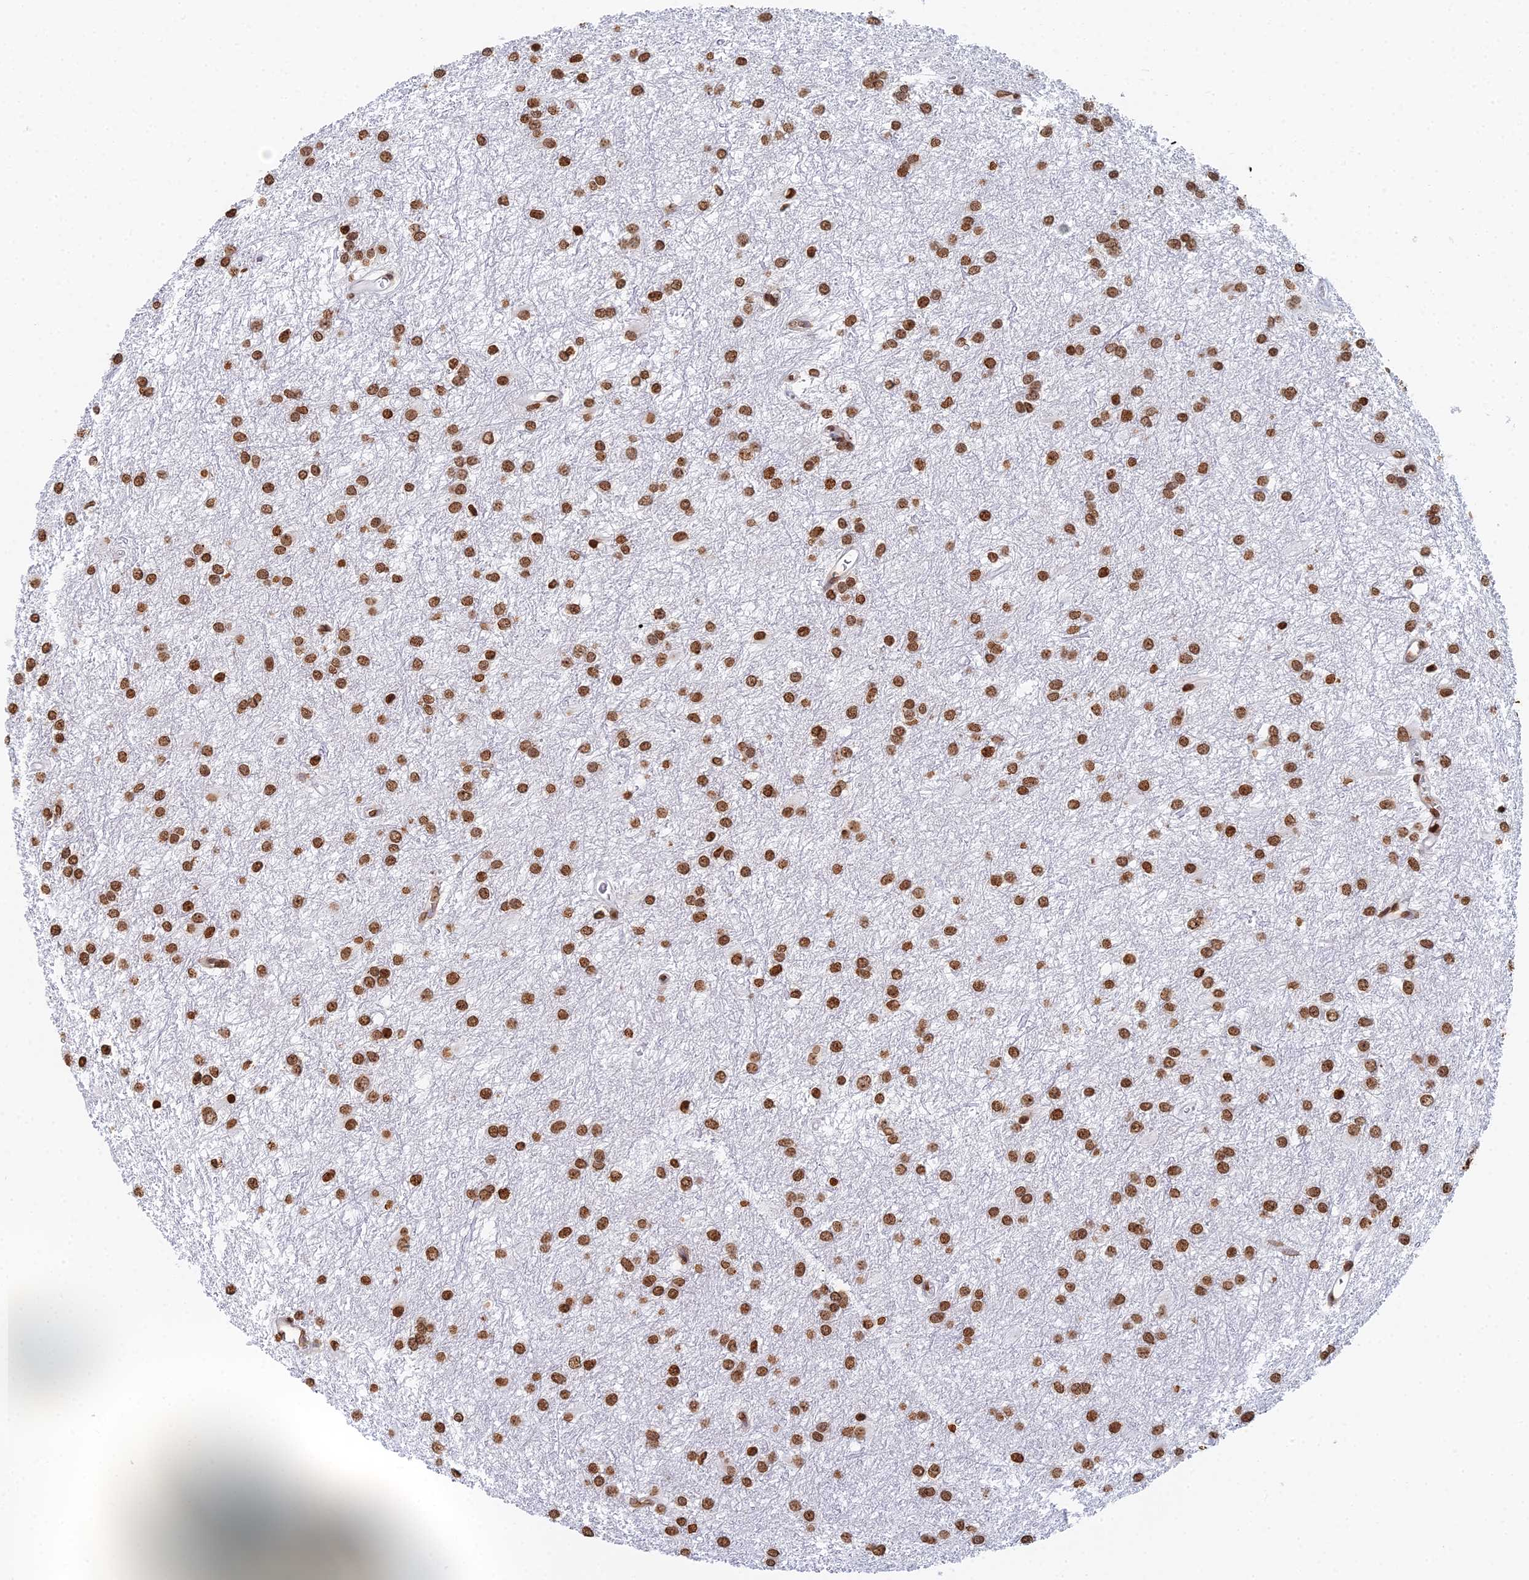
{"staining": {"intensity": "strong", "quantity": ">75%", "location": "nuclear"}, "tissue": "glioma", "cell_type": "Tumor cells", "image_type": "cancer", "snomed": [{"axis": "morphology", "description": "Glioma, malignant, High grade"}, {"axis": "topography", "description": "Brain"}], "caption": "The histopathology image displays a brown stain indicating the presence of a protein in the nuclear of tumor cells in glioma.", "gene": "GBP3", "patient": {"sex": "female", "age": 50}}